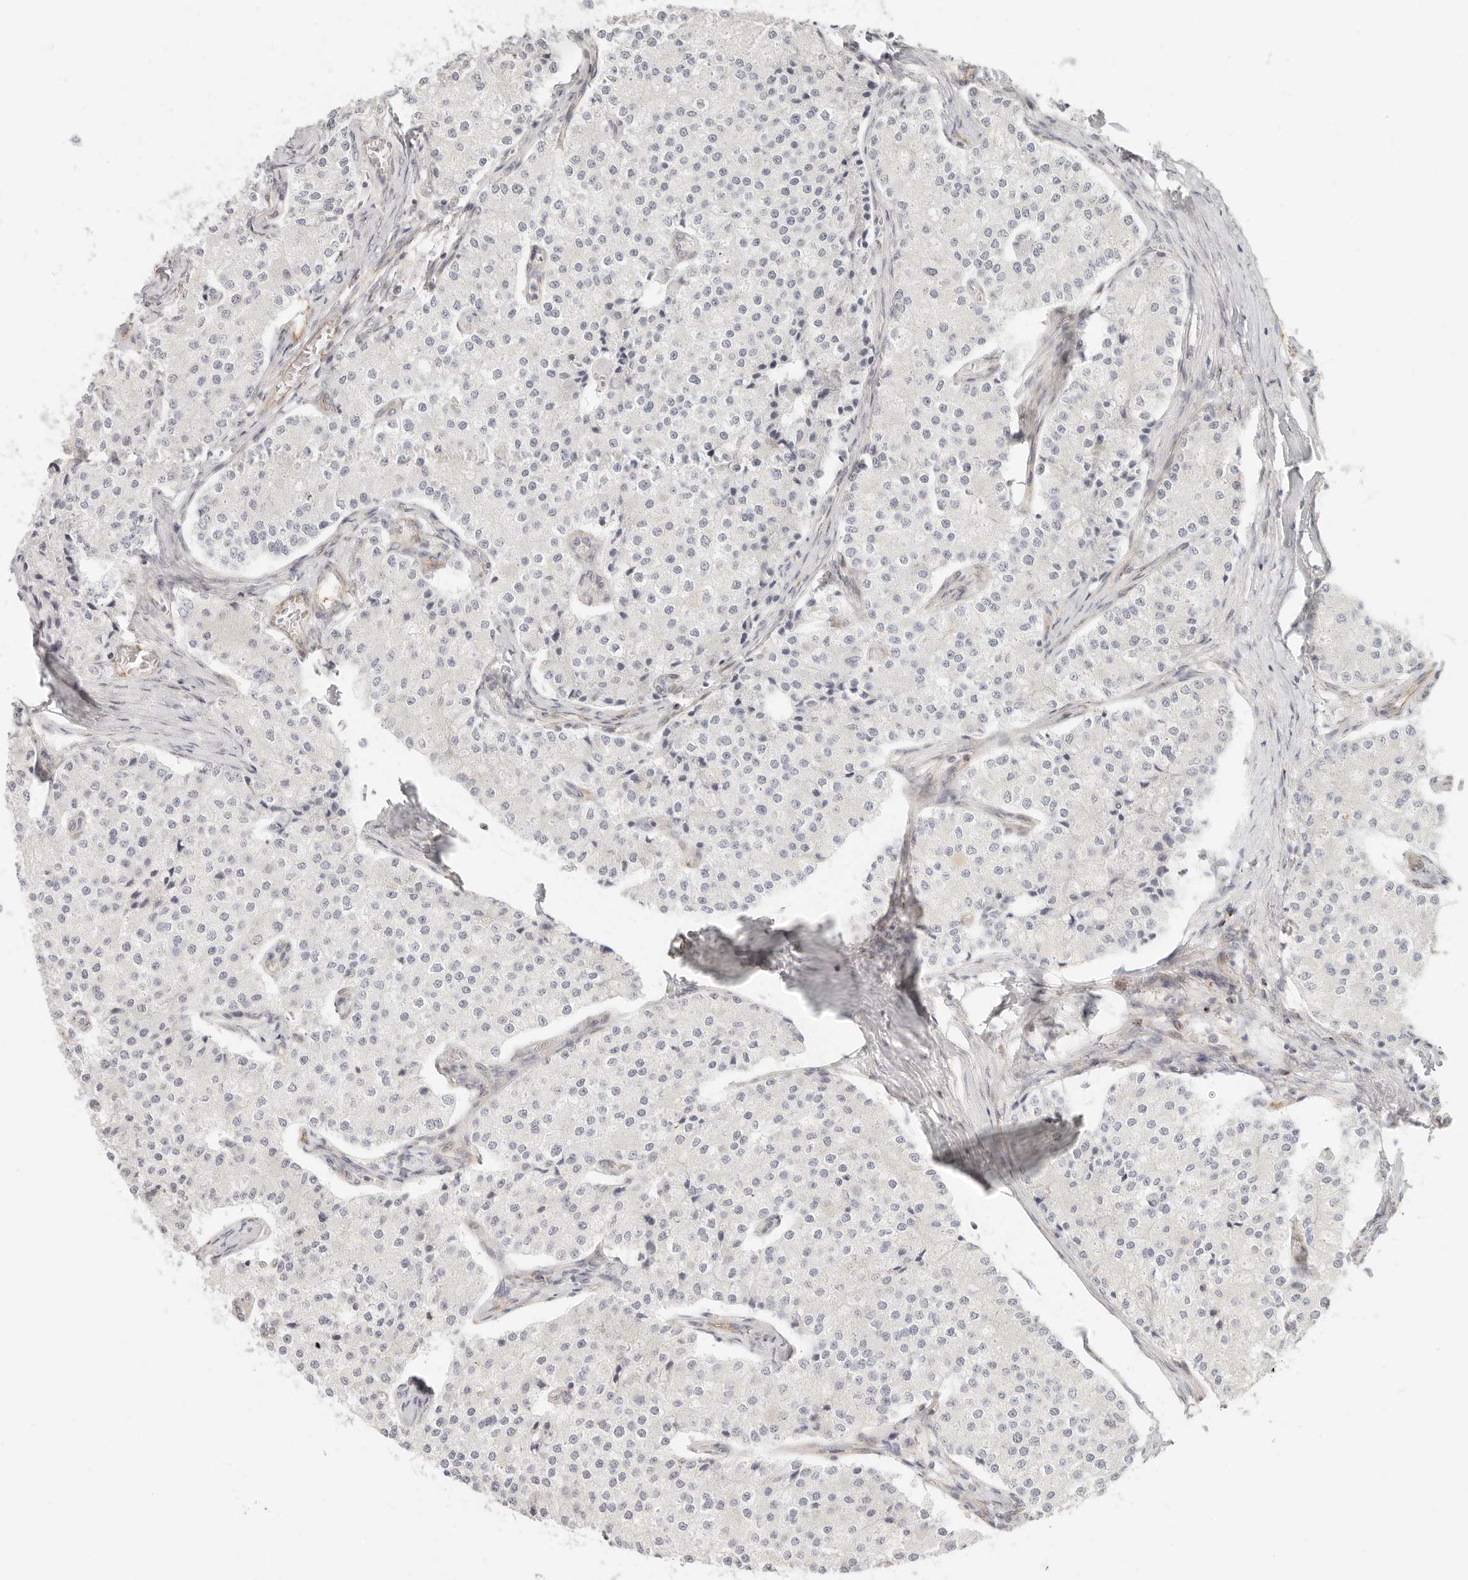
{"staining": {"intensity": "negative", "quantity": "none", "location": "none"}, "tissue": "carcinoid", "cell_type": "Tumor cells", "image_type": "cancer", "snomed": [{"axis": "morphology", "description": "Carcinoid, malignant, NOS"}, {"axis": "topography", "description": "Colon"}], "caption": "Human carcinoid stained for a protein using immunohistochemistry exhibits no positivity in tumor cells.", "gene": "SASS6", "patient": {"sex": "female", "age": 52}}